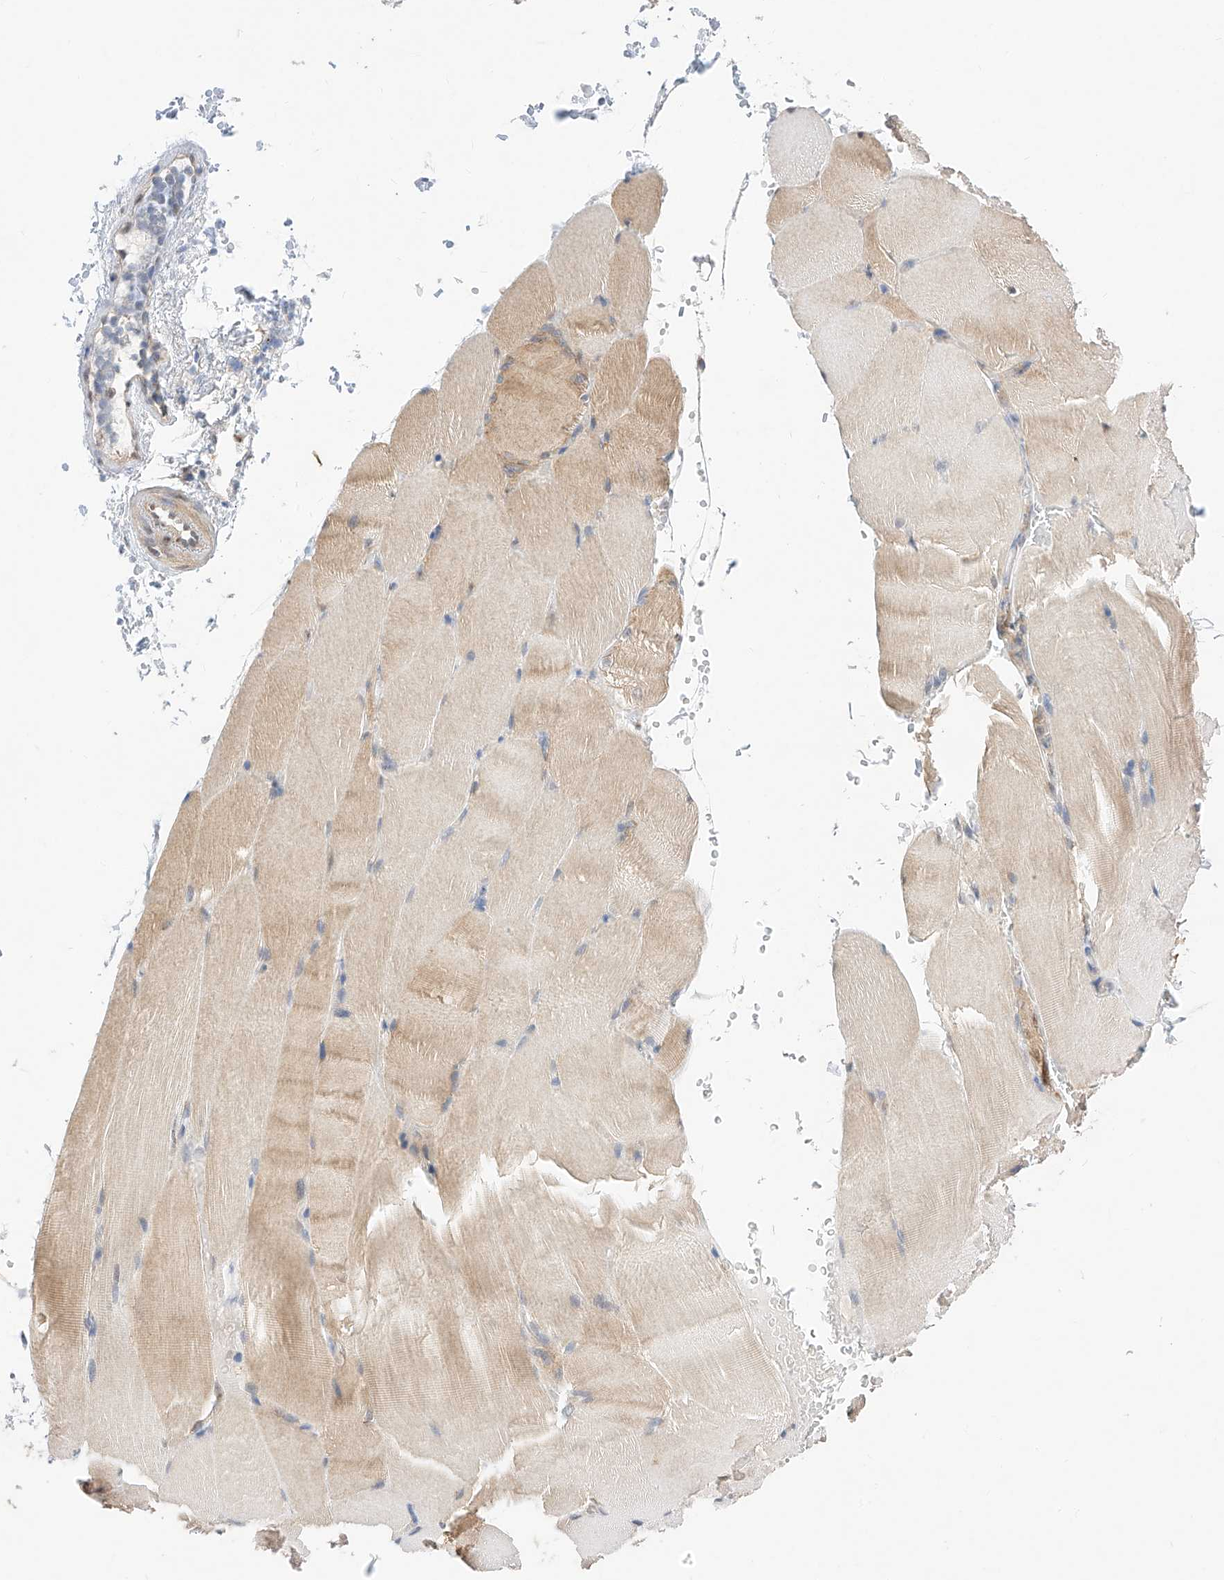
{"staining": {"intensity": "moderate", "quantity": "25%-75%", "location": "cytoplasmic/membranous,nuclear"}, "tissue": "skeletal muscle", "cell_type": "Myocytes", "image_type": "normal", "snomed": [{"axis": "morphology", "description": "Normal tissue, NOS"}, {"axis": "topography", "description": "Skeletal muscle"}, {"axis": "topography", "description": "Parathyroid gland"}], "caption": "A high-resolution micrograph shows immunohistochemistry (IHC) staining of benign skeletal muscle, which exhibits moderate cytoplasmic/membranous,nuclear positivity in about 25%-75% of myocytes. (Stains: DAB in brown, nuclei in blue, Microscopy: brightfield microscopy at high magnification).", "gene": "ZSCAN4", "patient": {"sex": "female", "age": 37}}